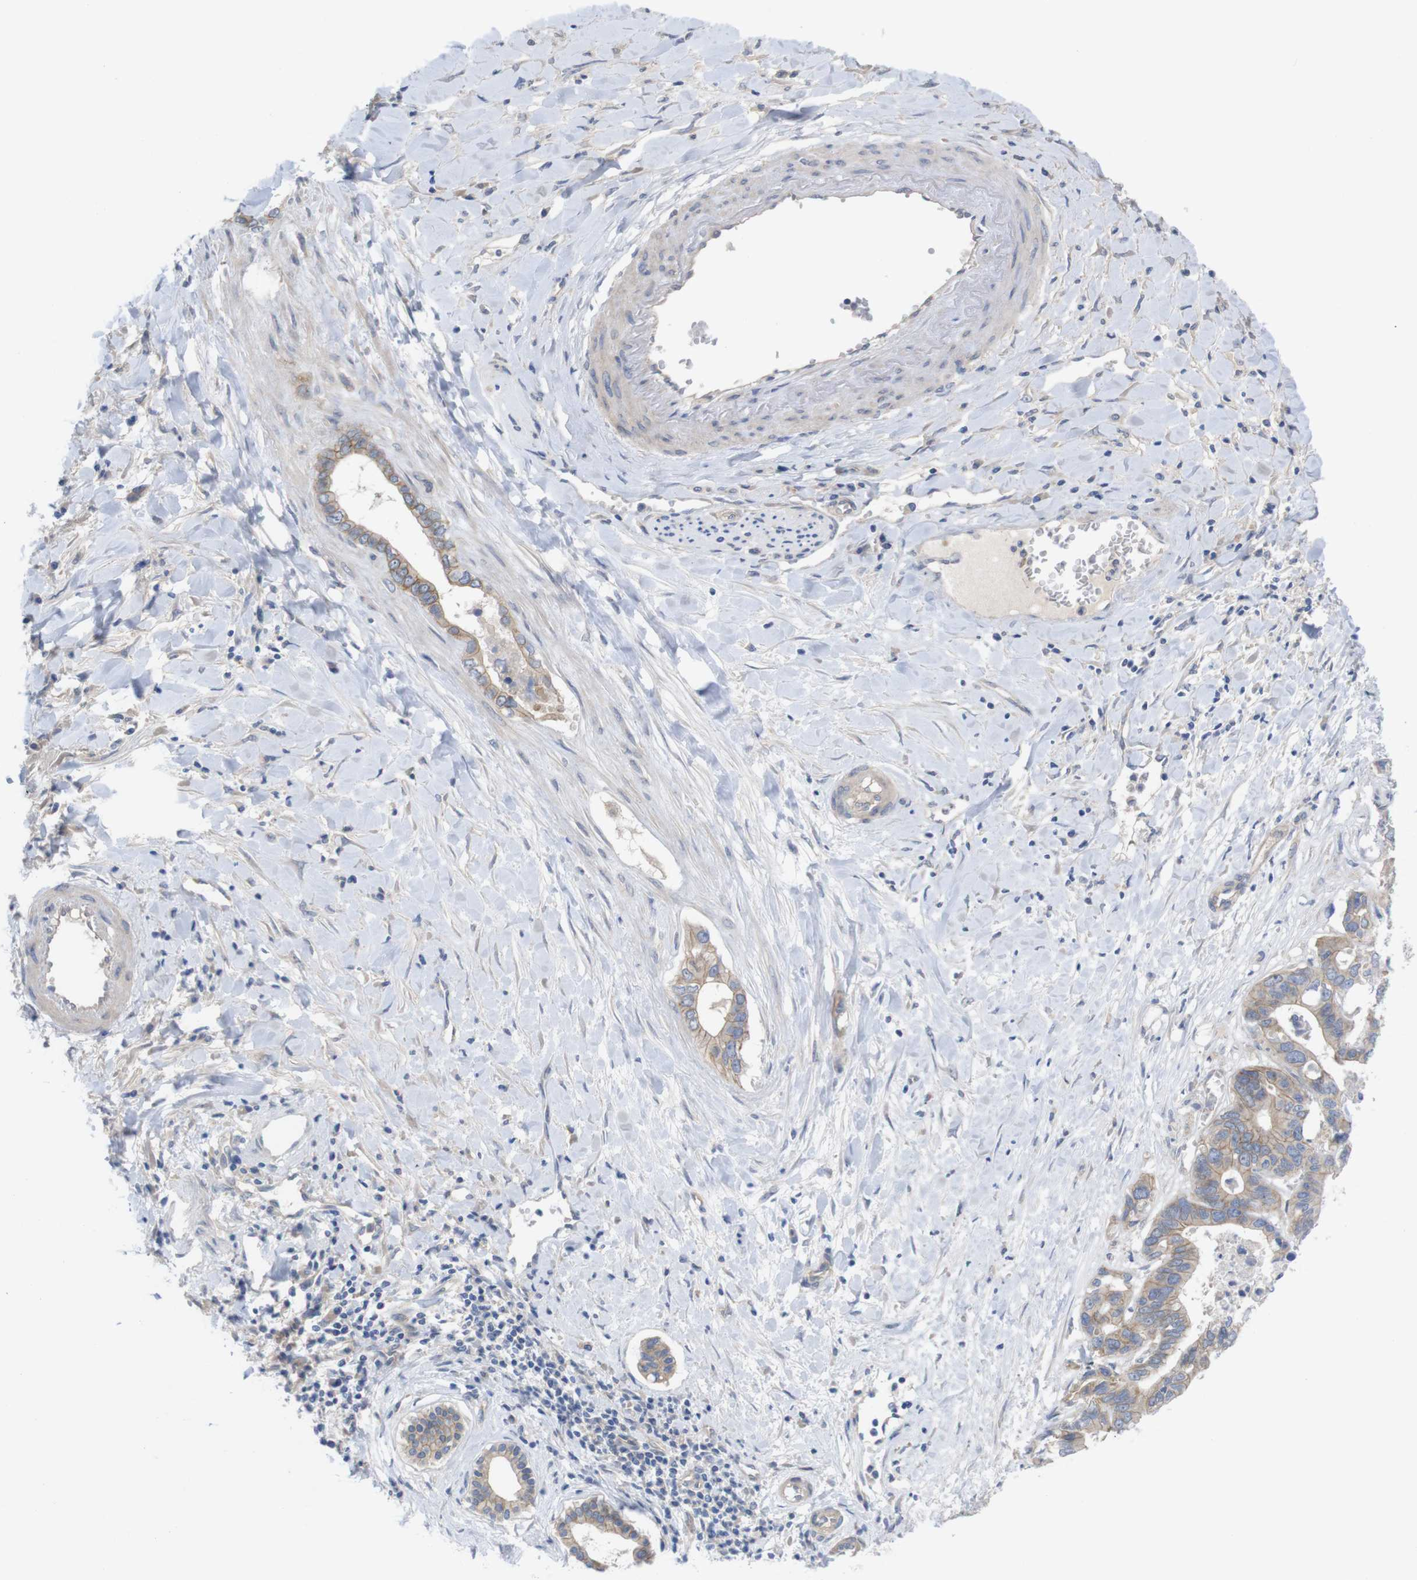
{"staining": {"intensity": "moderate", "quantity": ">75%", "location": "cytoplasmic/membranous"}, "tissue": "liver cancer", "cell_type": "Tumor cells", "image_type": "cancer", "snomed": [{"axis": "morphology", "description": "Cholangiocarcinoma"}, {"axis": "topography", "description": "Liver"}], "caption": "Cholangiocarcinoma (liver) stained for a protein (brown) displays moderate cytoplasmic/membranous positive staining in approximately >75% of tumor cells.", "gene": "KIDINS220", "patient": {"sex": "female", "age": 65}}